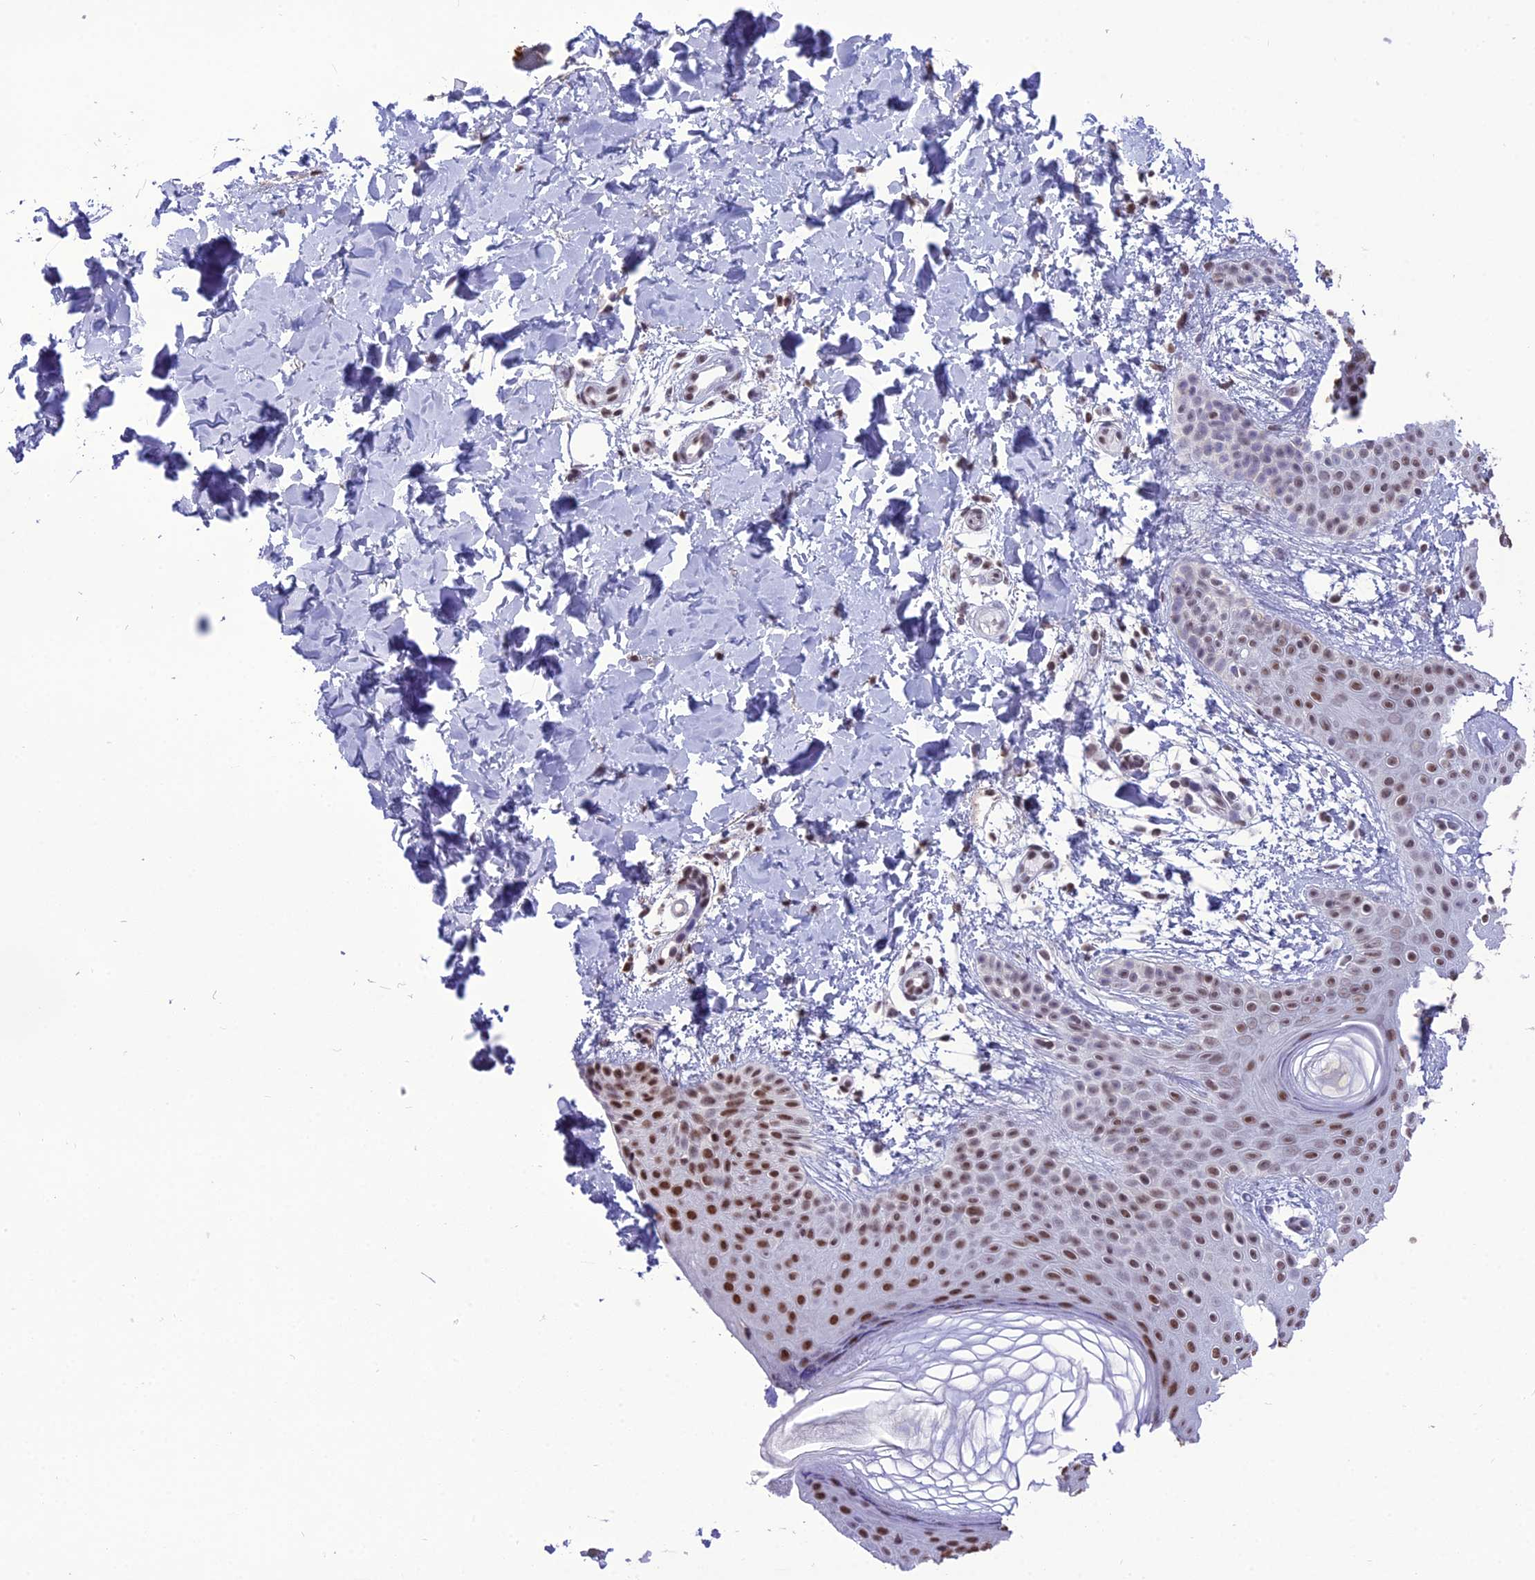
{"staining": {"intensity": "moderate", "quantity": ">75%", "location": "cytoplasmic/membranous,nuclear"}, "tissue": "skin", "cell_type": "Fibroblasts", "image_type": "normal", "snomed": [{"axis": "morphology", "description": "Normal tissue, NOS"}, {"axis": "topography", "description": "Skin"}], "caption": "Immunohistochemistry histopathology image of unremarkable skin: human skin stained using immunohistochemistry (IHC) exhibits medium levels of moderate protein expression localized specifically in the cytoplasmic/membranous,nuclear of fibroblasts, appearing as a cytoplasmic/membranous,nuclear brown color.", "gene": "SH3RF3", "patient": {"sex": "male", "age": 36}}